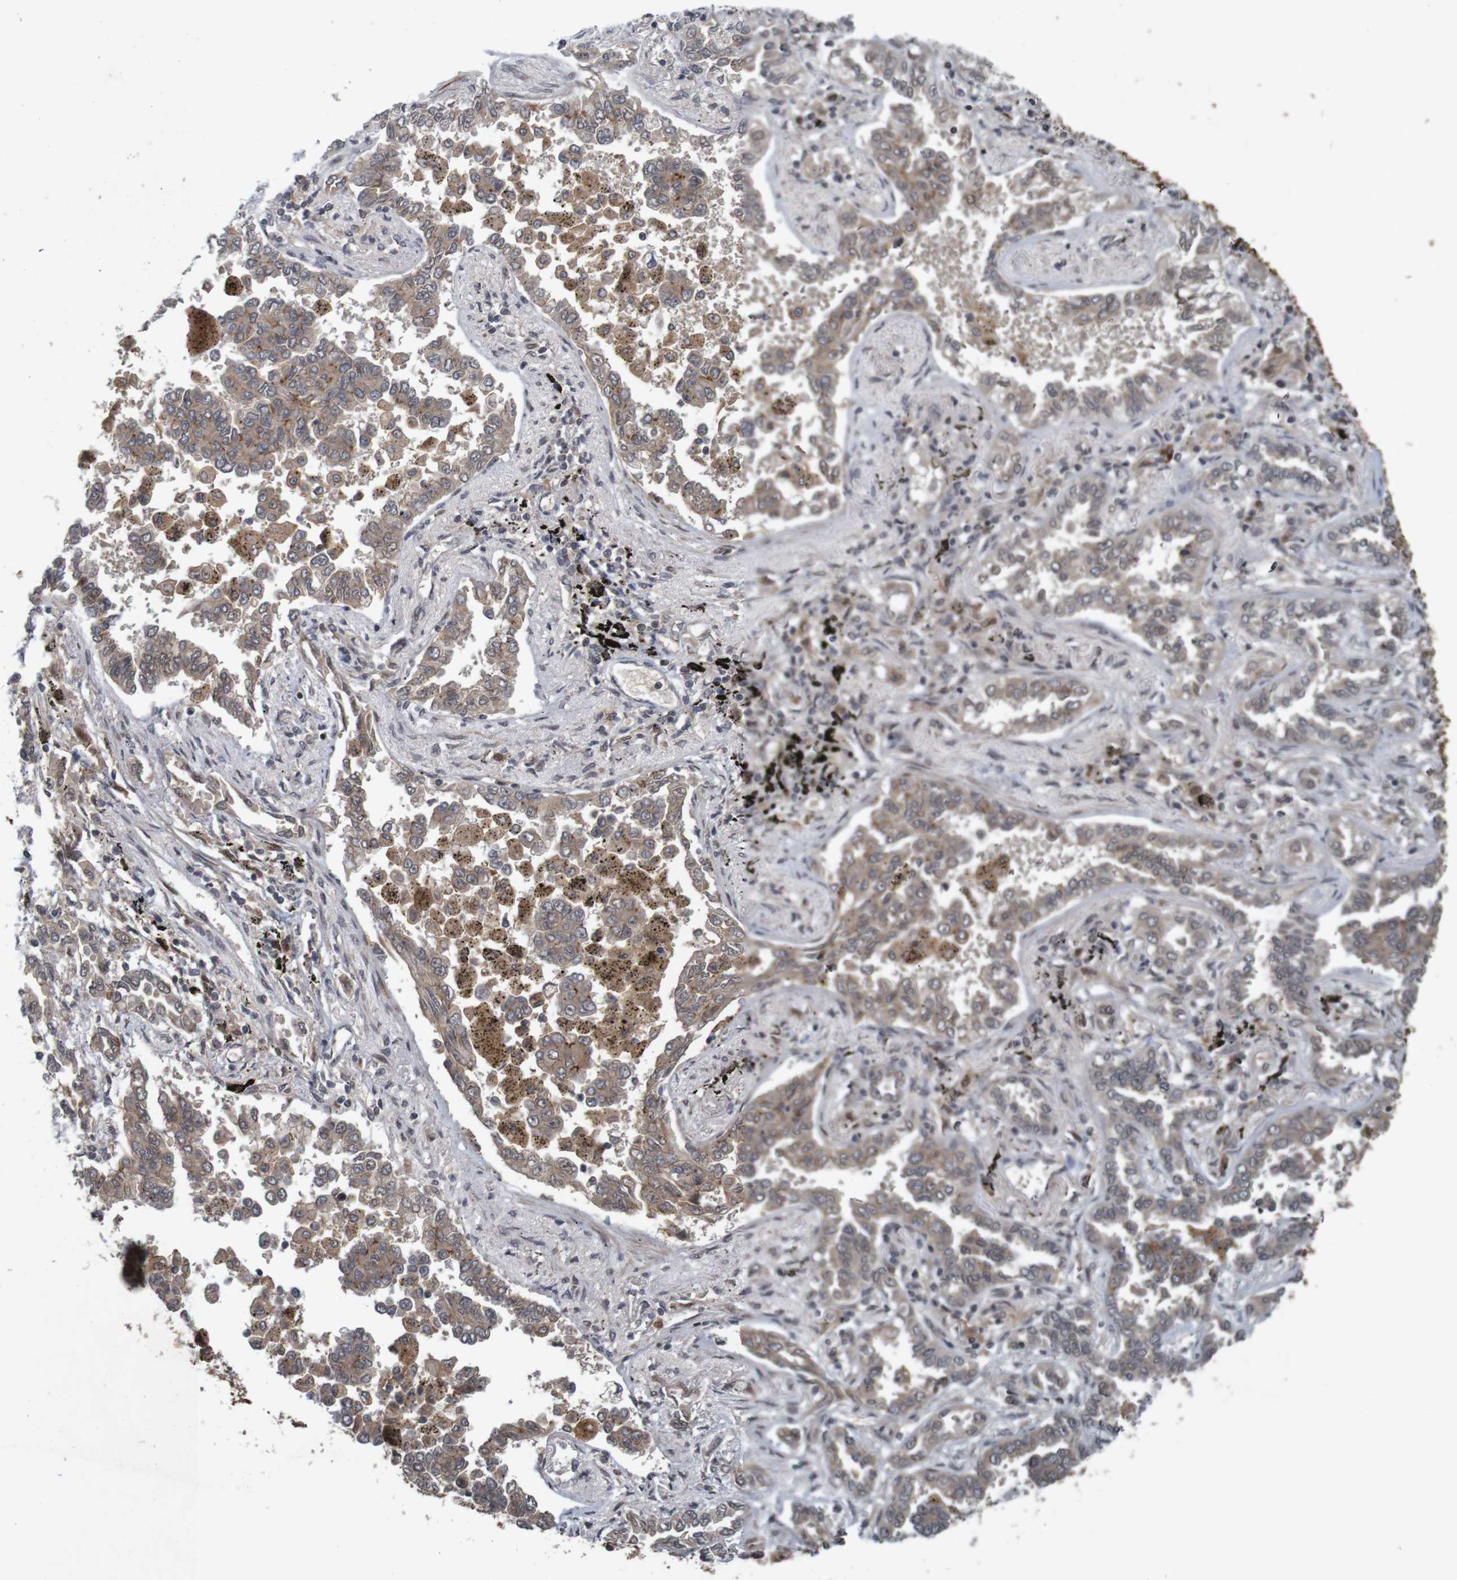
{"staining": {"intensity": "moderate", "quantity": ">75%", "location": "cytoplasmic/membranous"}, "tissue": "lung cancer", "cell_type": "Tumor cells", "image_type": "cancer", "snomed": [{"axis": "morphology", "description": "Normal tissue, NOS"}, {"axis": "morphology", "description": "Adenocarcinoma, NOS"}, {"axis": "topography", "description": "Lung"}], "caption": "Moderate cytoplasmic/membranous protein positivity is seen in approximately >75% of tumor cells in adenocarcinoma (lung).", "gene": "ARHGEF11", "patient": {"sex": "male", "age": 59}}